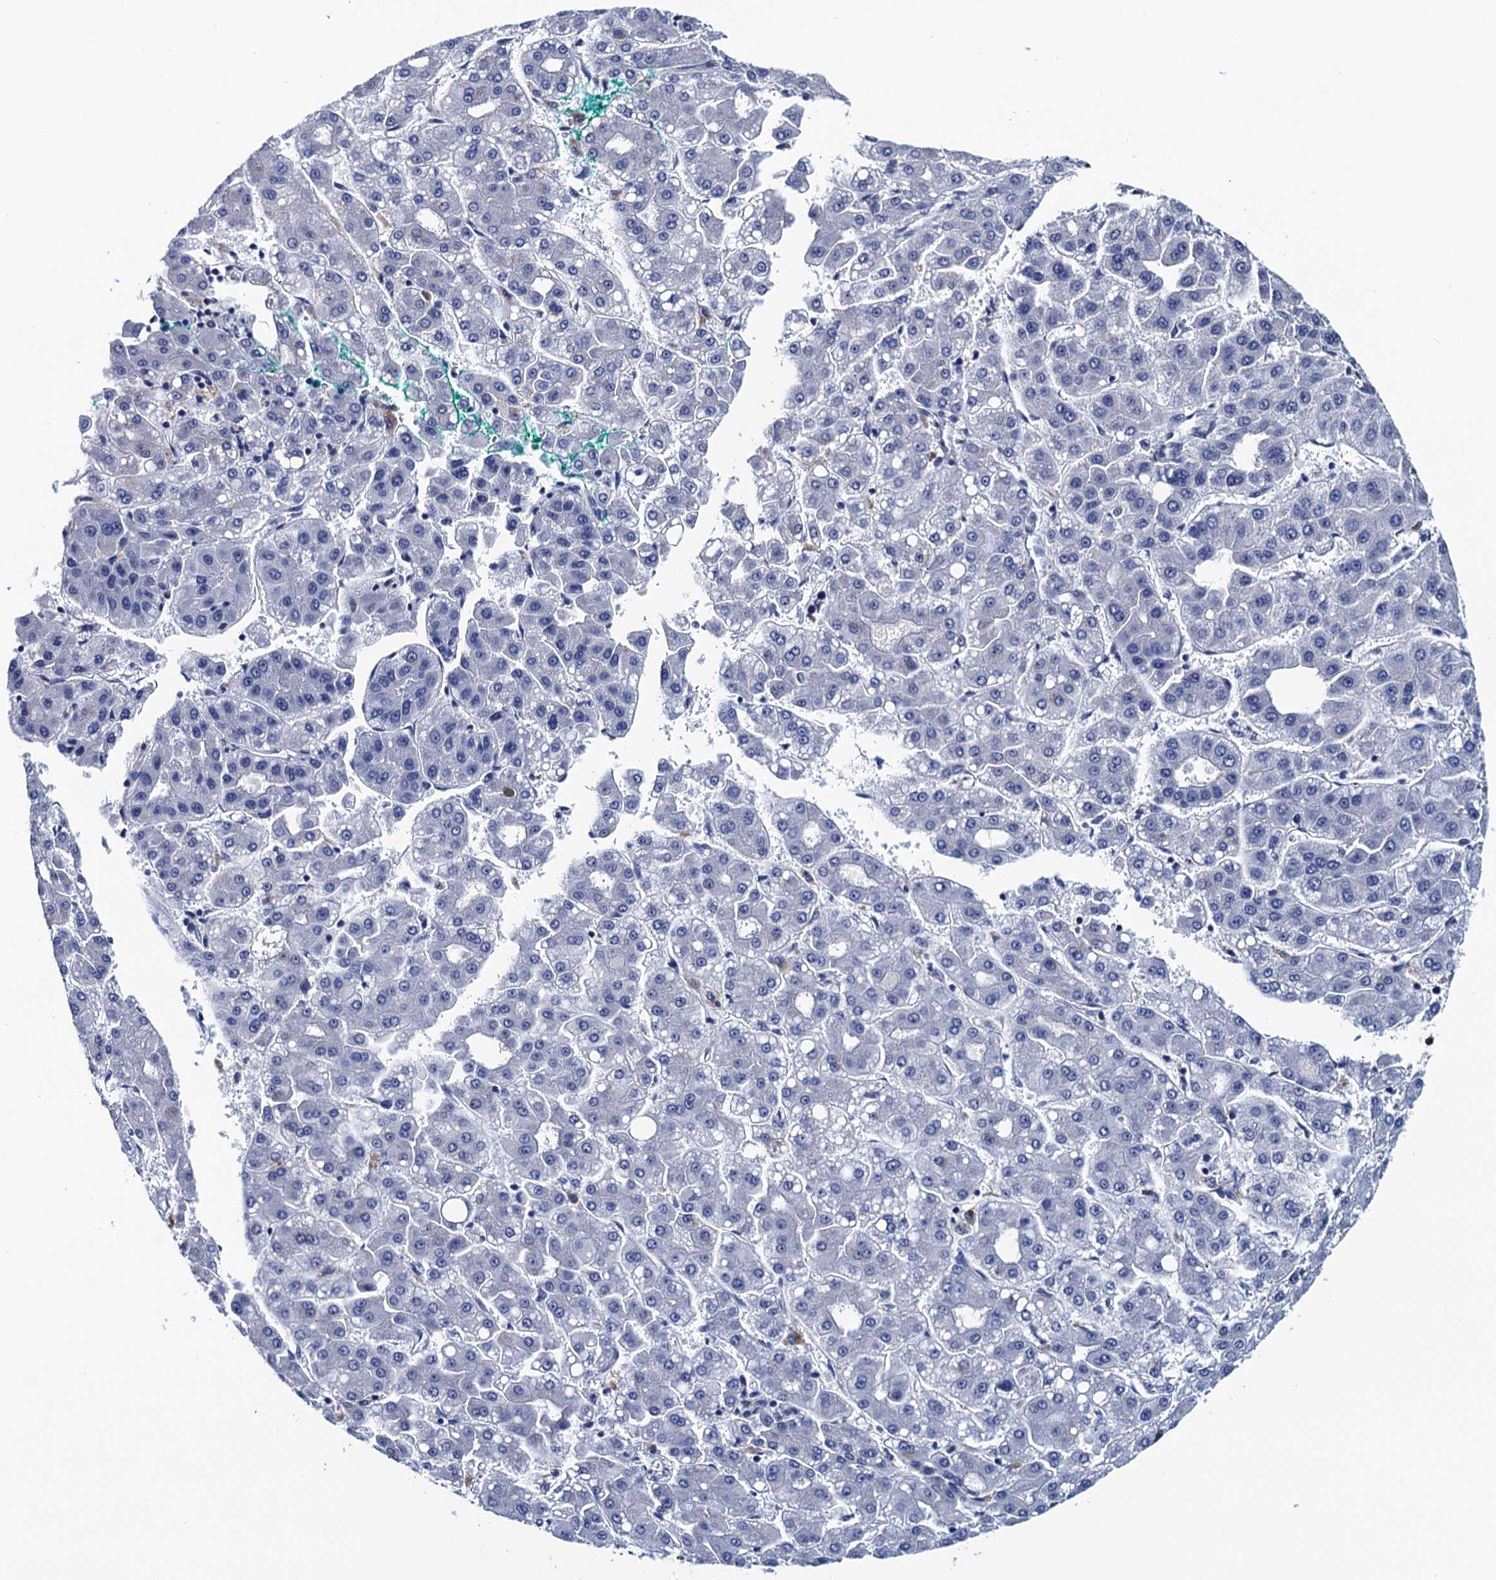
{"staining": {"intensity": "negative", "quantity": "none", "location": "none"}, "tissue": "liver cancer", "cell_type": "Tumor cells", "image_type": "cancer", "snomed": [{"axis": "morphology", "description": "Carcinoma, Hepatocellular, NOS"}, {"axis": "topography", "description": "Liver"}], "caption": "Liver hepatocellular carcinoma was stained to show a protein in brown. There is no significant staining in tumor cells.", "gene": "FNBP4", "patient": {"sex": "male", "age": 65}}